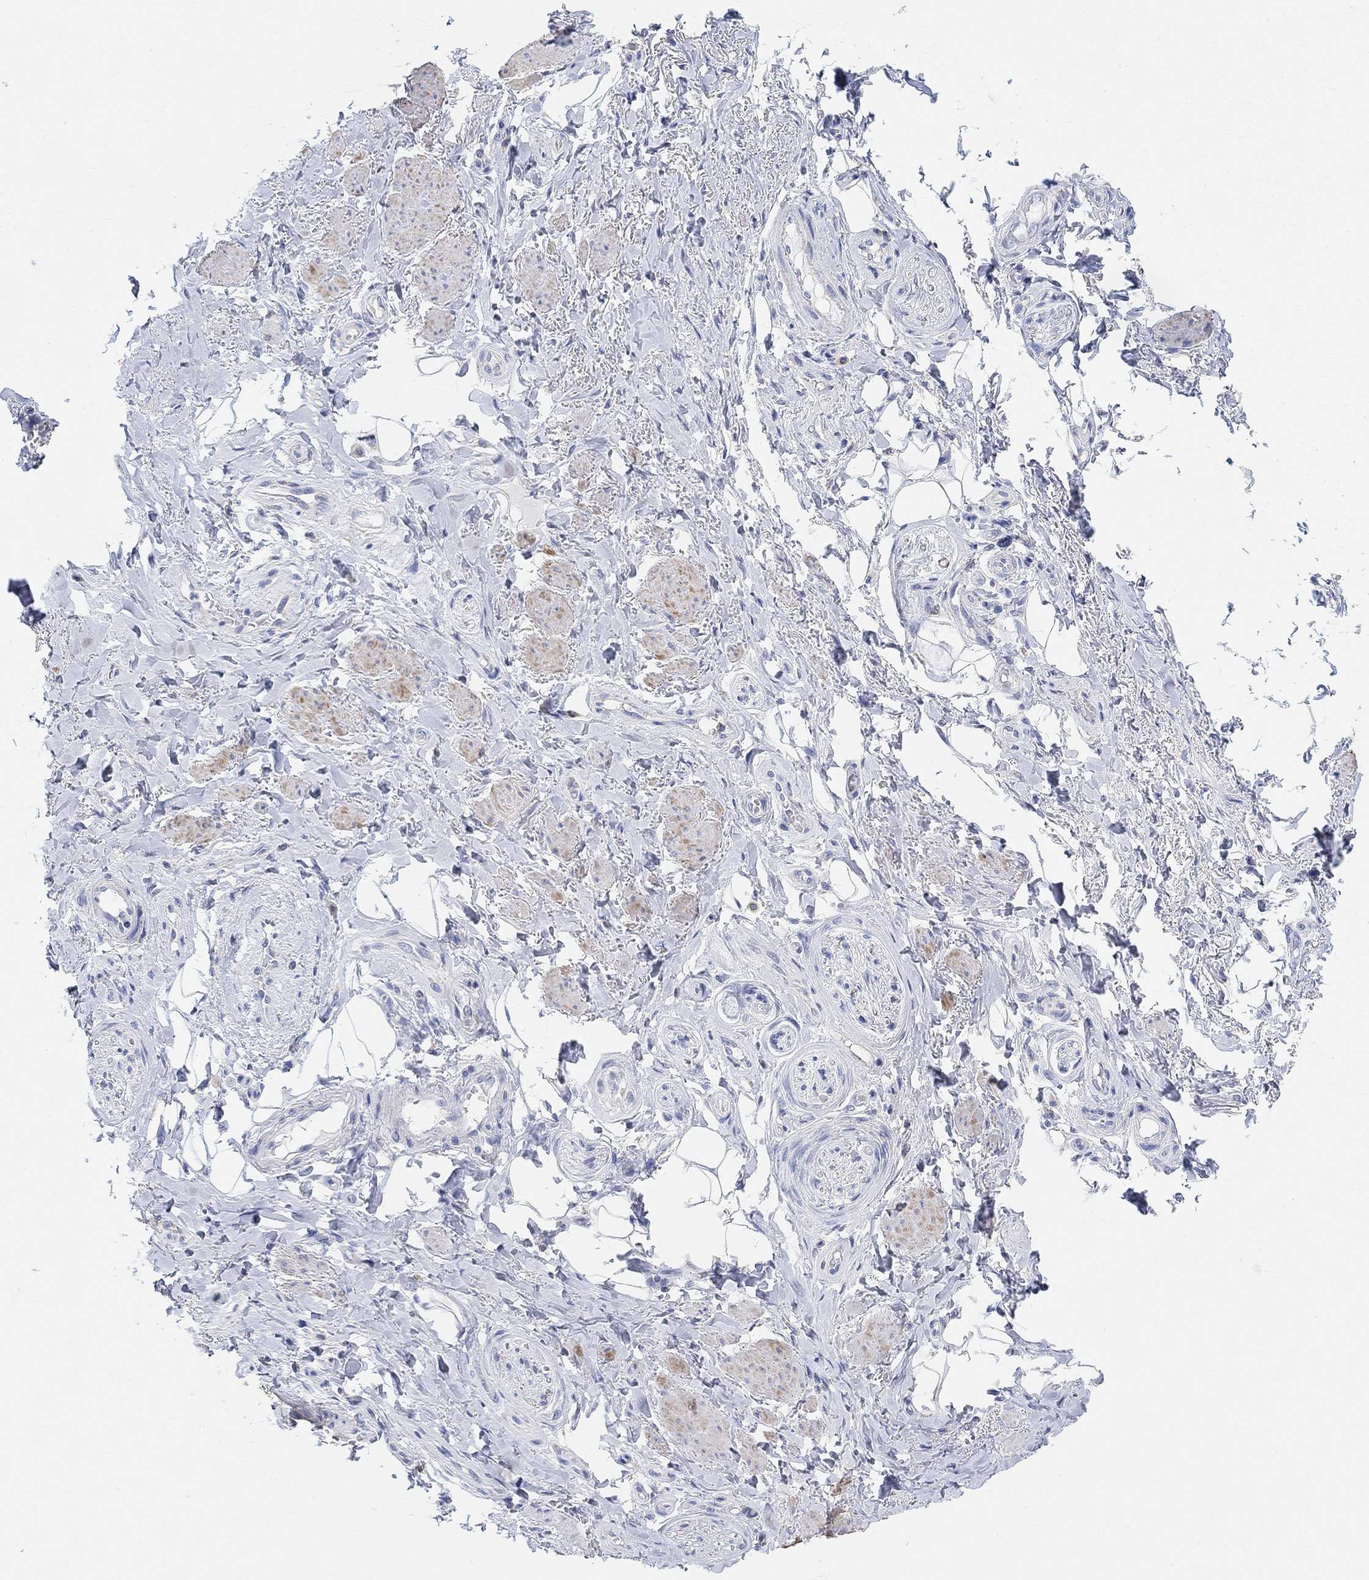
{"staining": {"intensity": "negative", "quantity": "none", "location": "none"}, "tissue": "adipose tissue", "cell_type": "Adipocytes", "image_type": "normal", "snomed": [{"axis": "morphology", "description": "Normal tissue, NOS"}, {"axis": "topography", "description": "Skeletal muscle"}, {"axis": "topography", "description": "Anal"}, {"axis": "topography", "description": "Peripheral nerve tissue"}], "caption": "Protein analysis of benign adipose tissue demonstrates no significant positivity in adipocytes.", "gene": "SYT12", "patient": {"sex": "male", "age": 53}}